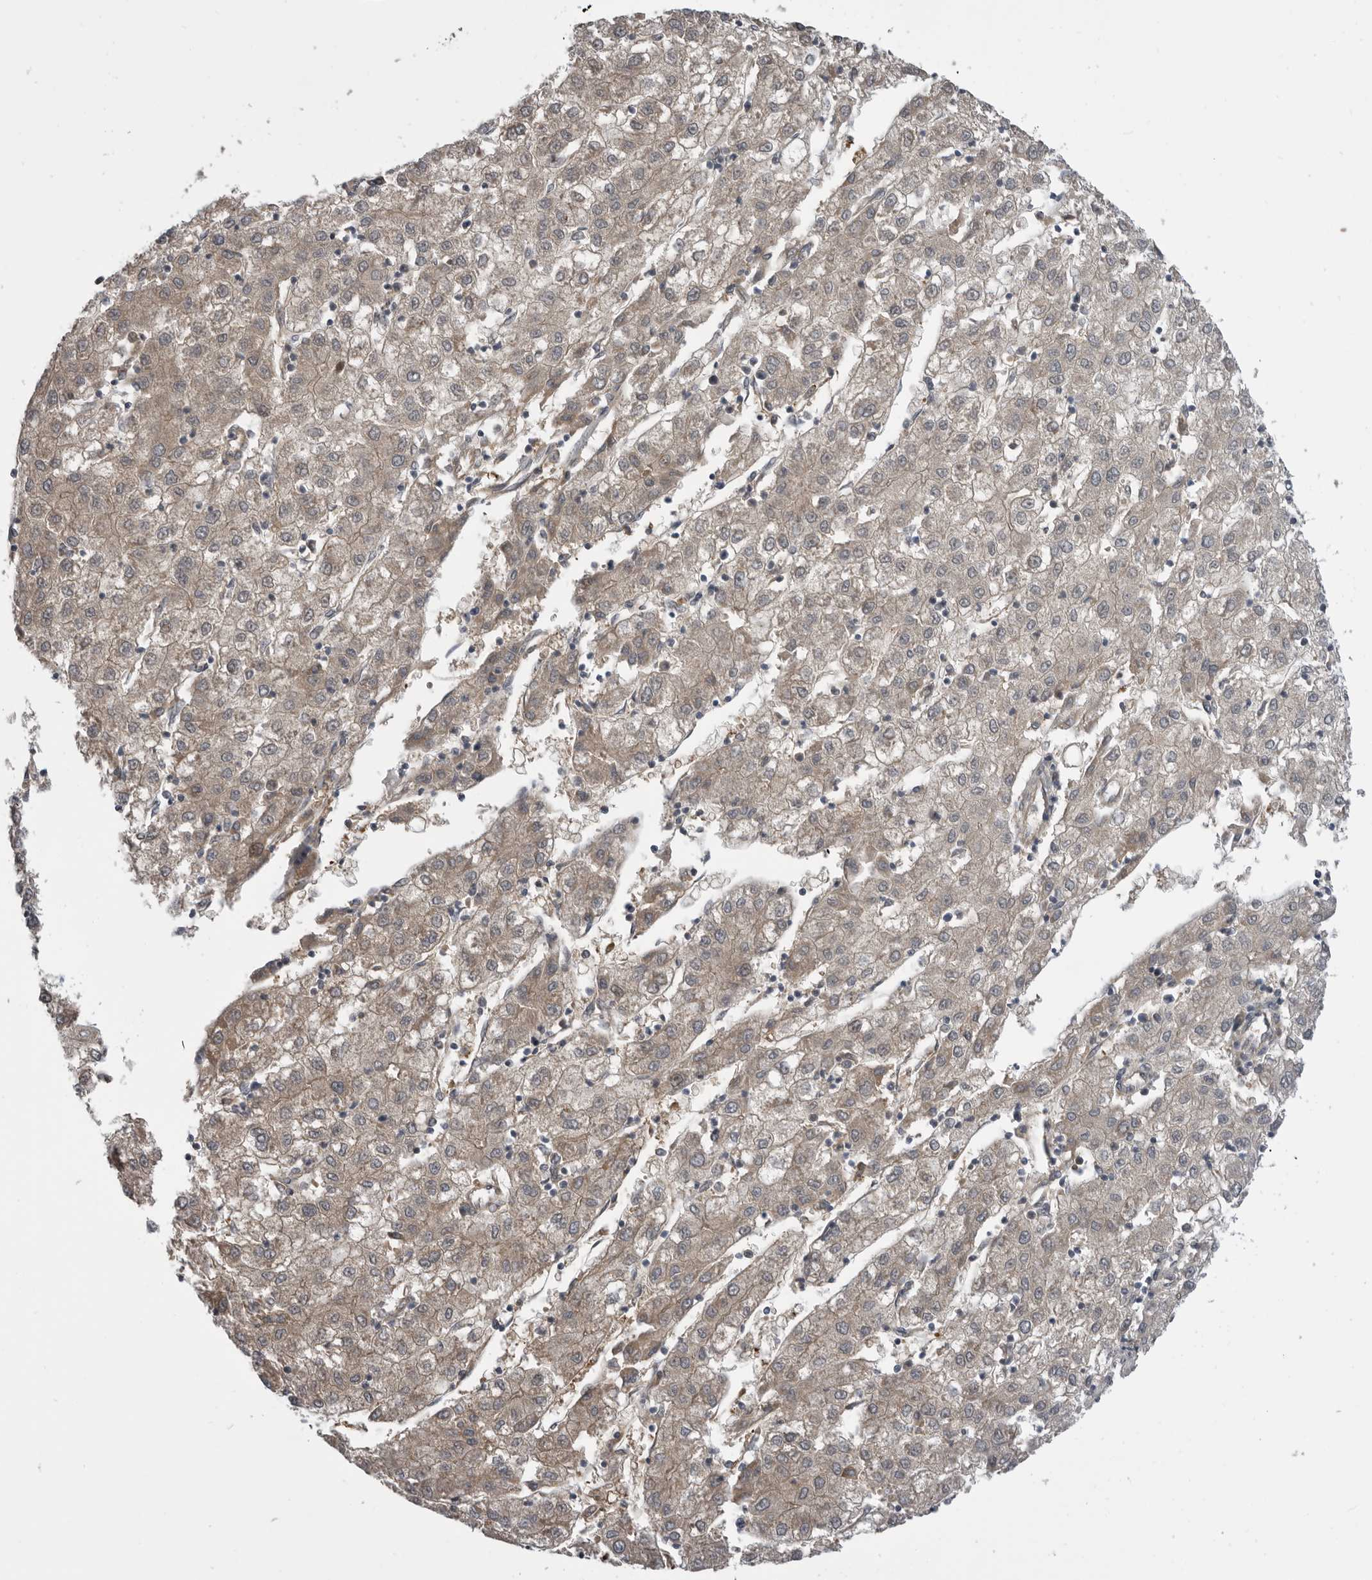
{"staining": {"intensity": "weak", "quantity": "<25%", "location": "cytoplasmic/membranous"}, "tissue": "liver cancer", "cell_type": "Tumor cells", "image_type": "cancer", "snomed": [{"axis": "morphology", "description": "Carcinoma, Hepatocellular, NOS"}, {"axis": "topography", "description": "Liver"}], "caption": "Protein analysis of liver hepatocellular carcinoma exhibits no significant staining in tumor cells. (DAB immunohistochemistry with hematoxylin counter stain).", "gene": "RAB3GAP2", "patient": {"sex": "male", "age": 72}}